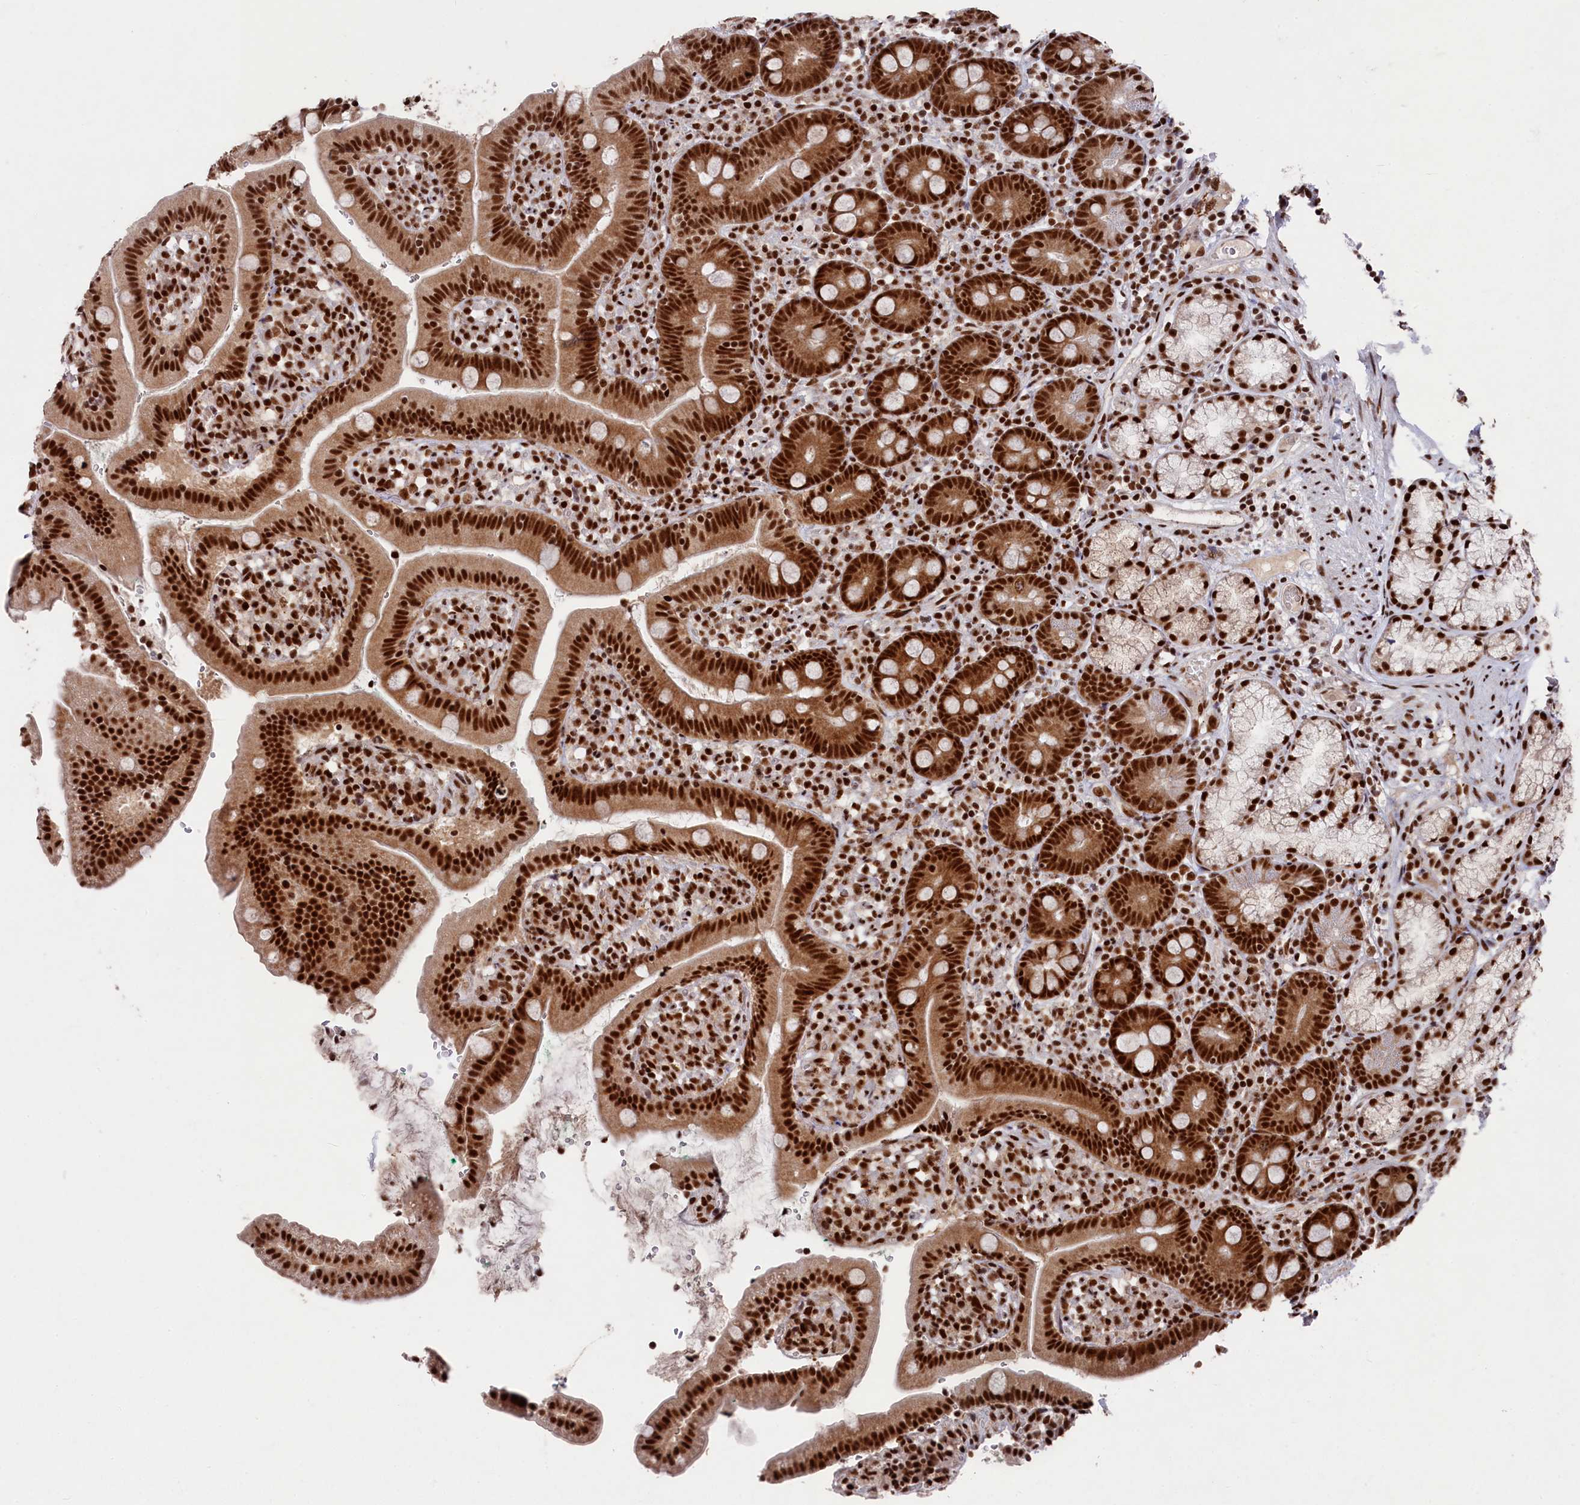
{"staining": {"intensity": "strong", "quantity": ">75%", "location": "cytoplasmic/membranous,nuclear"}, "tissue": "duodenum", "cell_type": "Glandular cells", "image_type": "normal", "snomed": [{"axis": "morphology", "description": "Normal tissue, NOS"}, {"axis": "topography", "description": "Duodenum"}], "caption": "Unremarkable duodenum reveals strong cytoplasmic/membranous,nuclear staining in approximately >75% of glandular cells, visualized by immunohistochemistry. (Brightfield microscopy of DAB IHC at high magnification).", "gene": "PRPF31", "patient": {"sex": "female", "age": 67}}